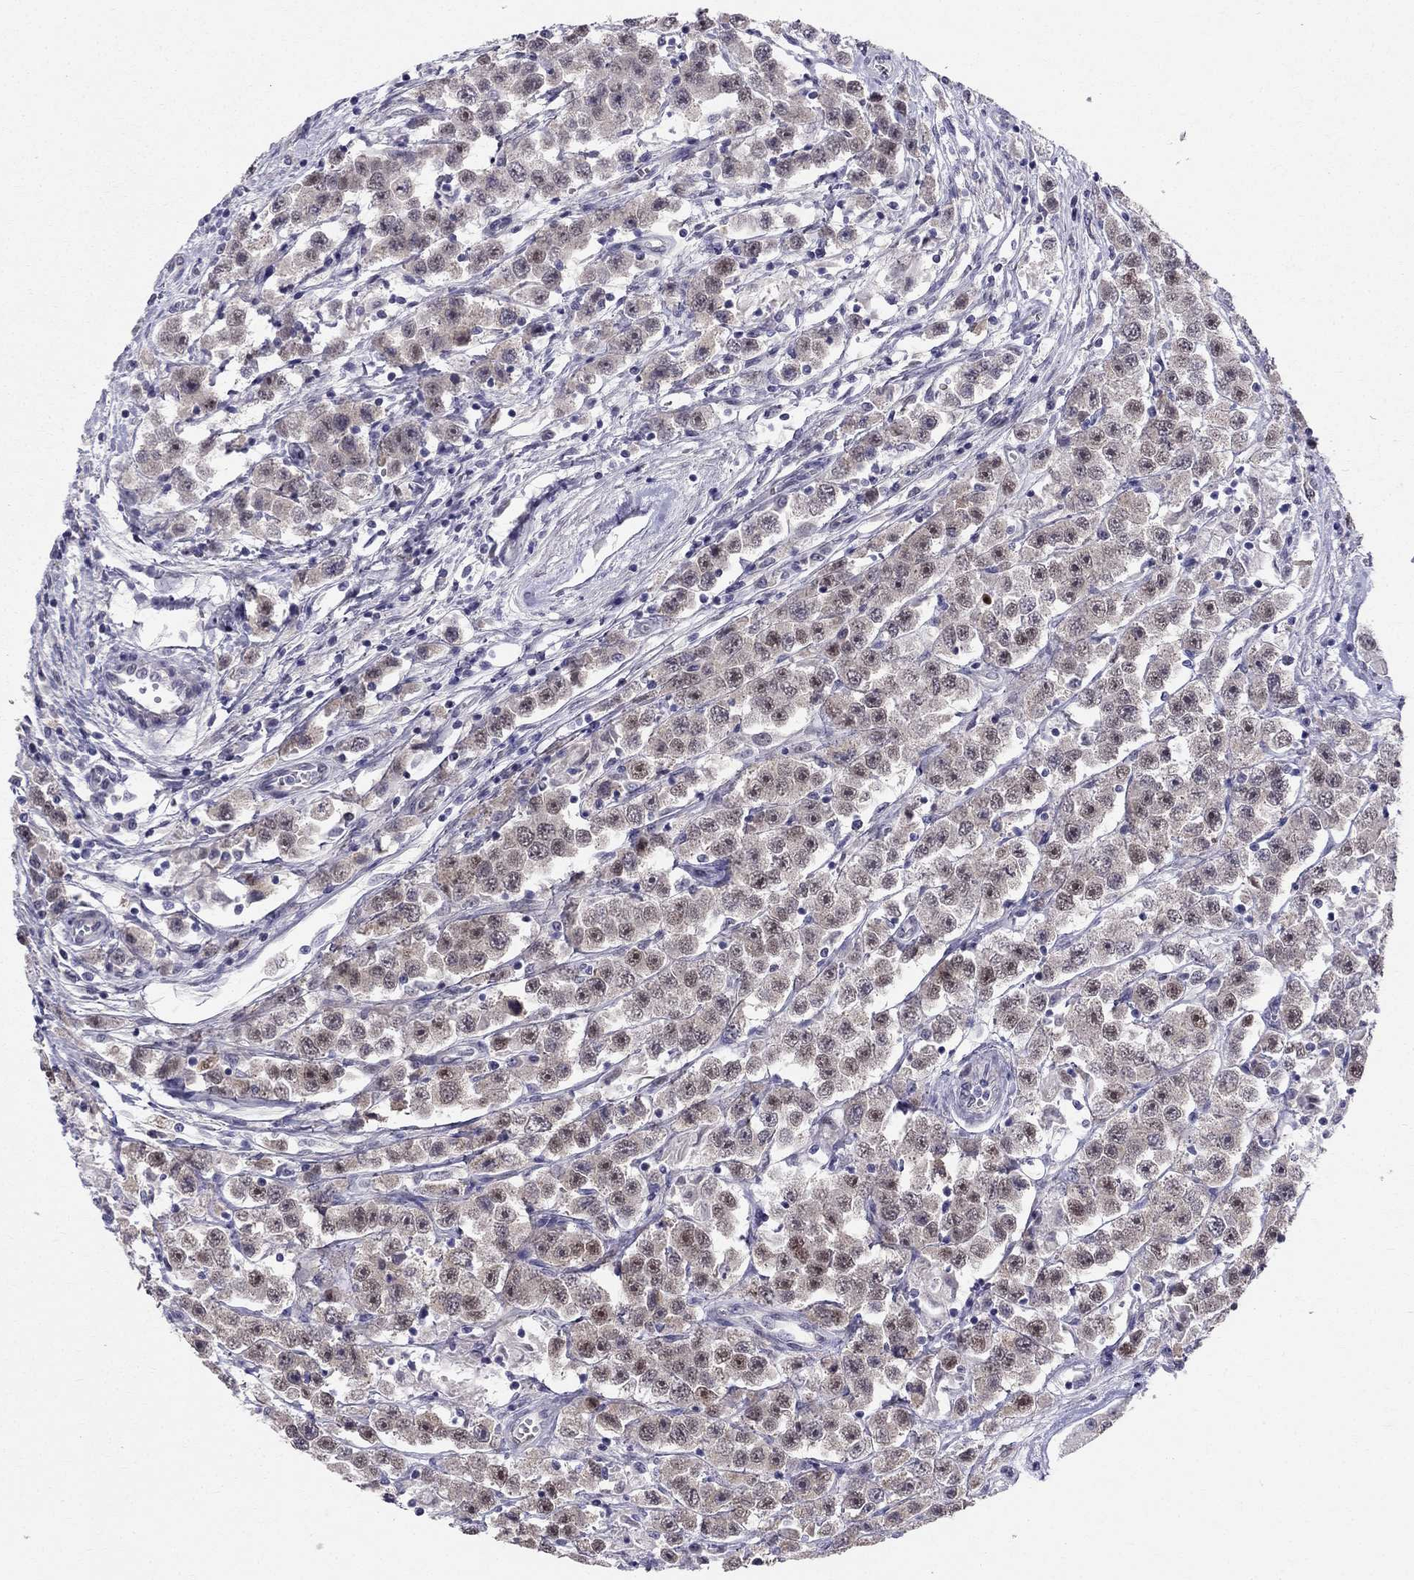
{"staining": {"intensity": "weak", "quantity": "25%-75%", "location": "nuclear"}, "tissue": "testis cancer", "cell_type": "Tumor cells", "image_type": "cancer", "snomed": [{"axis": "morphology", "description": "Seminoma, NOS"}, {"axis": "topography", "description": "Testis"}], "caption": "A photomicrograph showing weak nuclear staining in approximately 25%-75% of tumor cells in testis cancer (seminoma), as visualized by brown immunohistochemical staining.", "gene": "BAG5", "patient": {"sex": "male", "age": 45}}